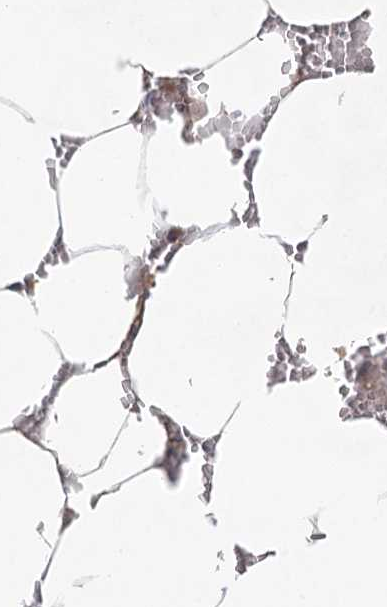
{"staining": {"intensity": "strong", "quantity": "25%-75%", "location": "cytoplasmic/membranous"}, "tissue": "bone marrow", "cell_type": "Hematopoietic cells", "image_type": "normal", "snomed": [{"axis": "morphology", "description": "Normal tissue, NOS"}, {"axis": "topography", "description": "Bone marrow"}], "caption": "Strong cytoplasmic/membranous positivity for a protein is seen in about 25%-75% of hematopoietic cells of unremarkable bone marrow using immunohistochemistry.", "gene": "ENSG00000273217", "patient": {"sex": "male", "age": 70}}